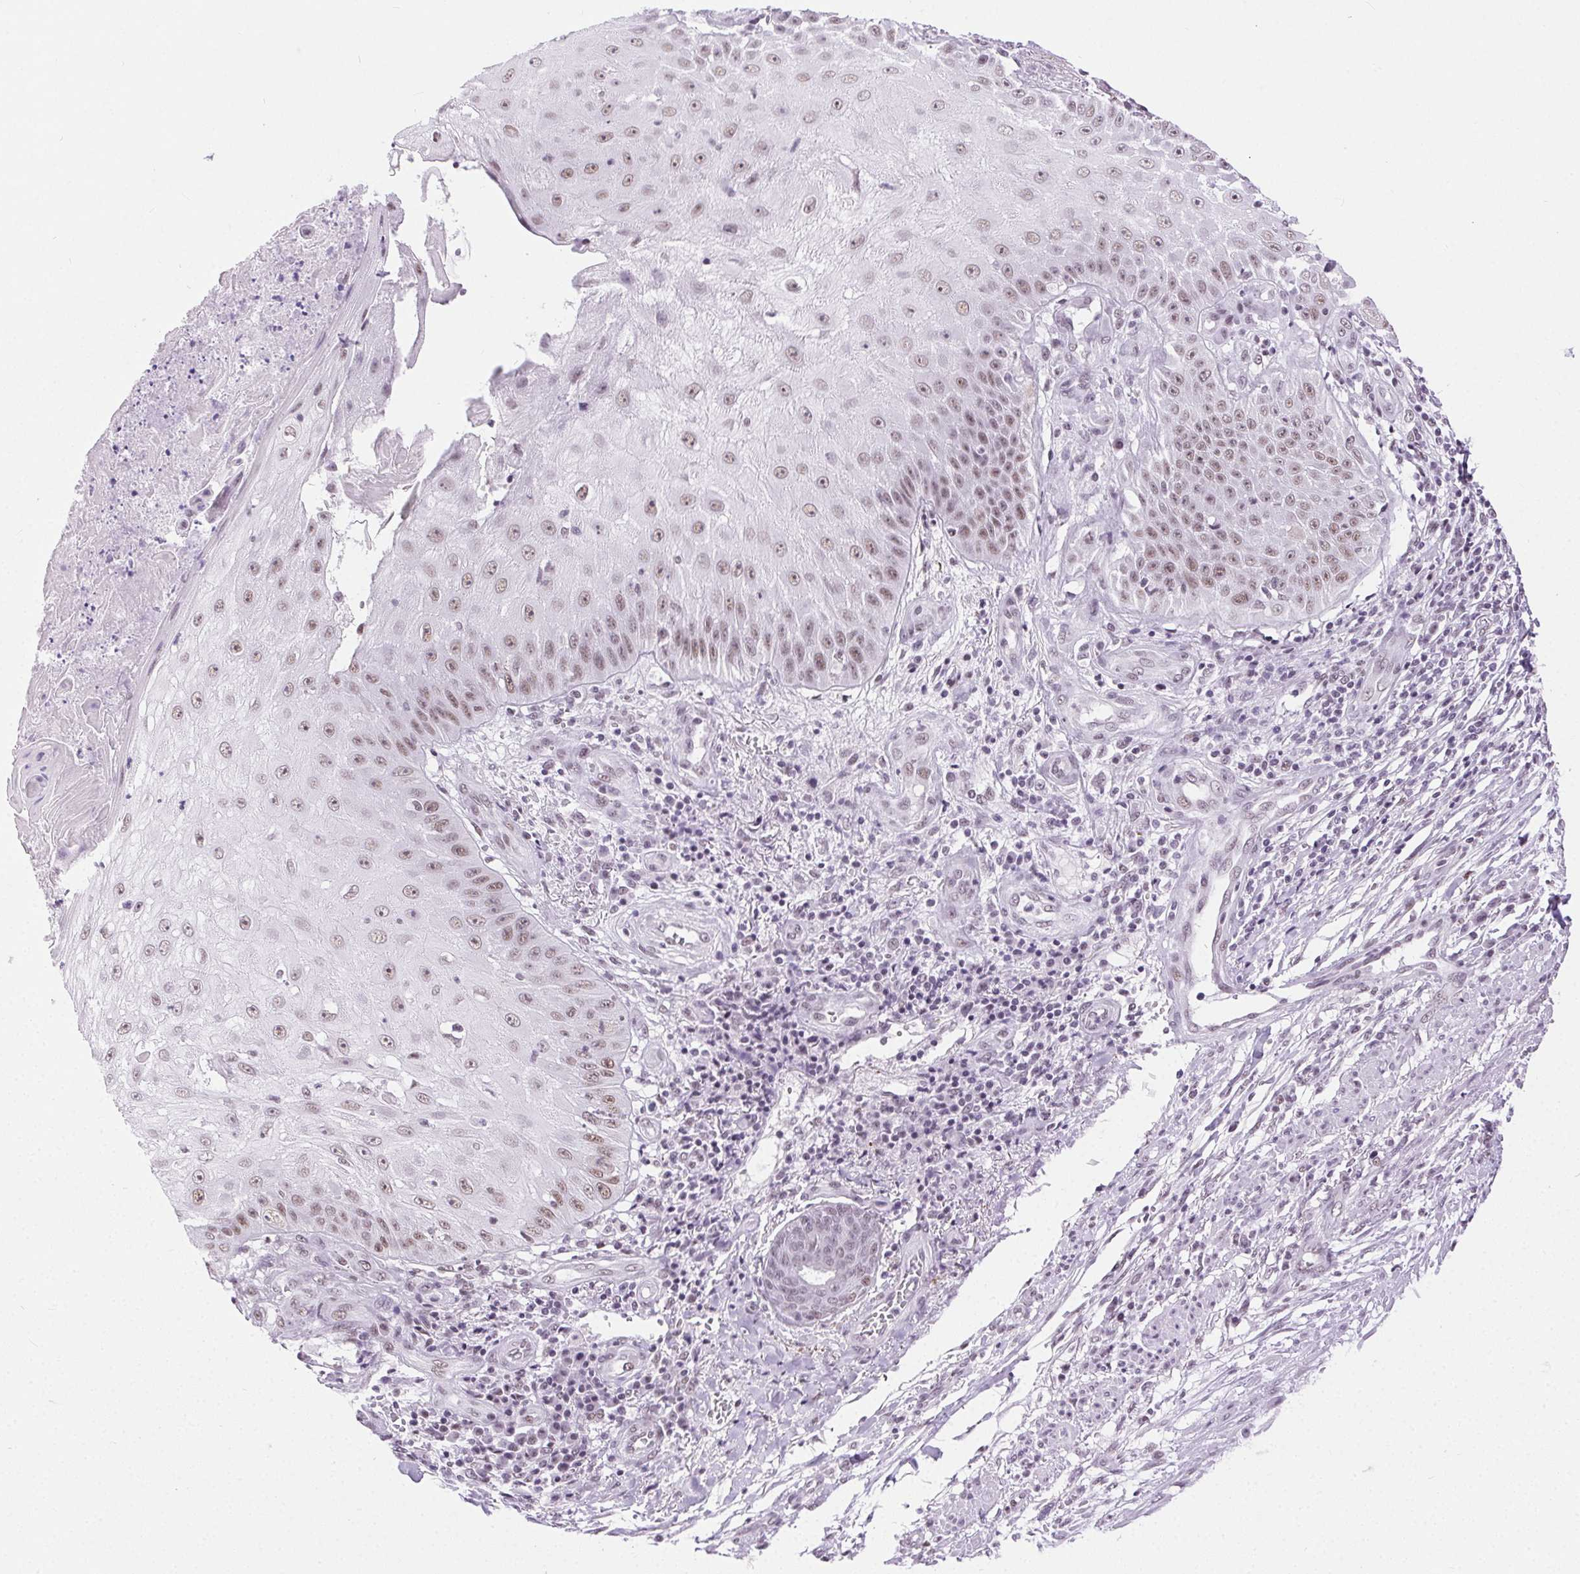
{"staining": {"intensity": "moderate", "quantity": ">75%", "location": "nuclear"}, "tissue": "skin cancer", "cell_type": "Tumor cells", "image_type": "cancer", "snomed": [{"axis": "morphology", "description": "Squamous cell carcinoma, NOS"}, {"axis": "topography", "description": "Skin"}], "caption": "The micrograph displays immunohistochemical staining of skin squamous cell carcinoma. There is moderate nuclear expression is identified in approximately >75% of tumor cells. (Stains: DAB in brown, nuclei in blue, Microscopy: brightfield microscopy at high magnification).", "gene": "TRA2B", "patient": {"sex": "male", "age": 70}}